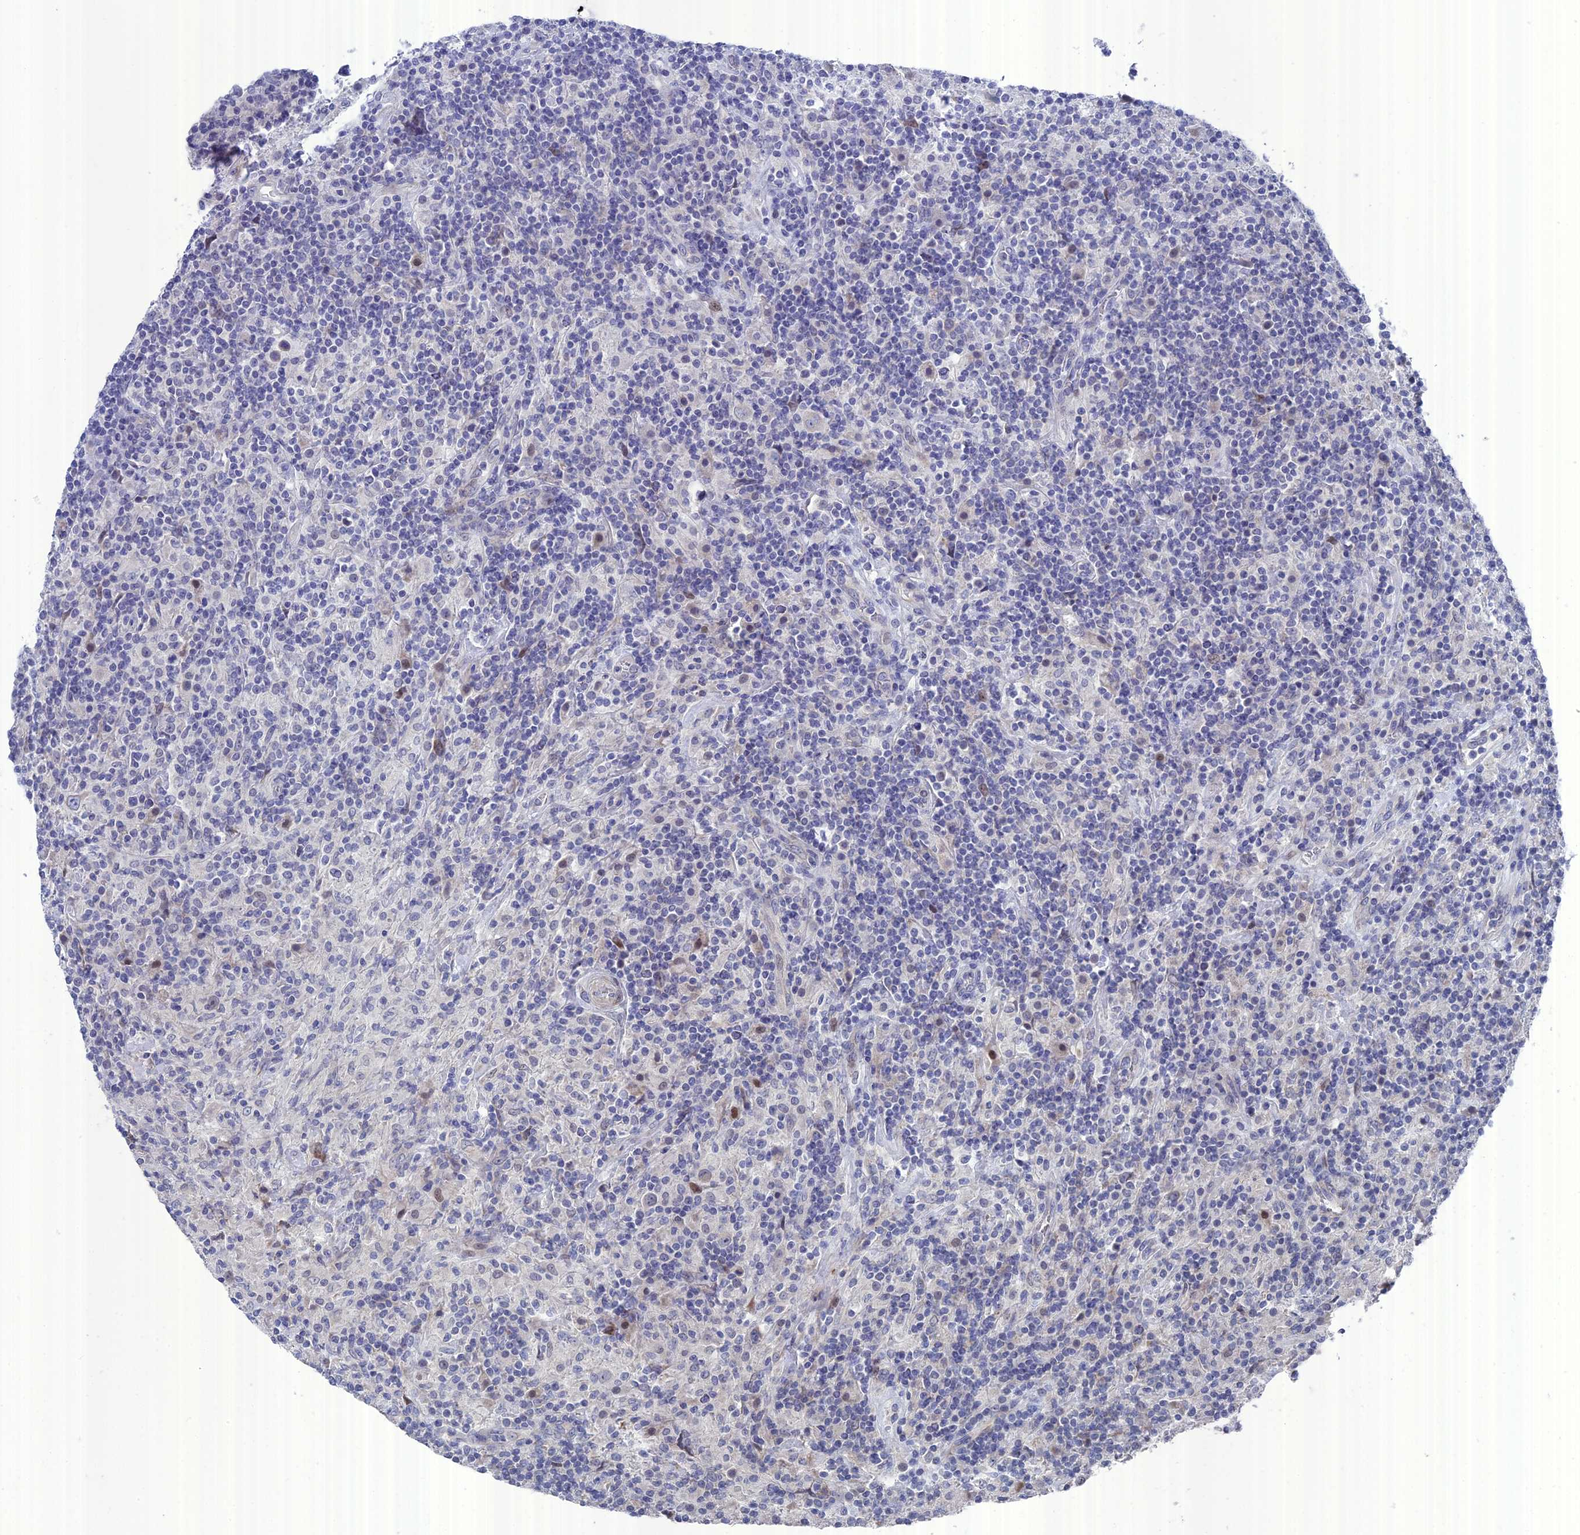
{"staining": {"intensity": "negative", "quantity": "none", "location": "none"}, "tissue": "lymphoma", "cell_type": "Tumor cells", "image_type": "cancer", "snomed": [{"axis": "morphology", "description": "Hodgkin's disease, NOS"}, {"axis": "topography", "description": "Lymph node"}], "caption": "IHC photomicrograph of neoplastic tissue: lymphoma stained with DAB (3,3'-diaminobenzidine) demonstrates no significant protein positivity in tumor cells.", "gene": "TMEM161A", "patient": {"sex": "male", "age": 70}}